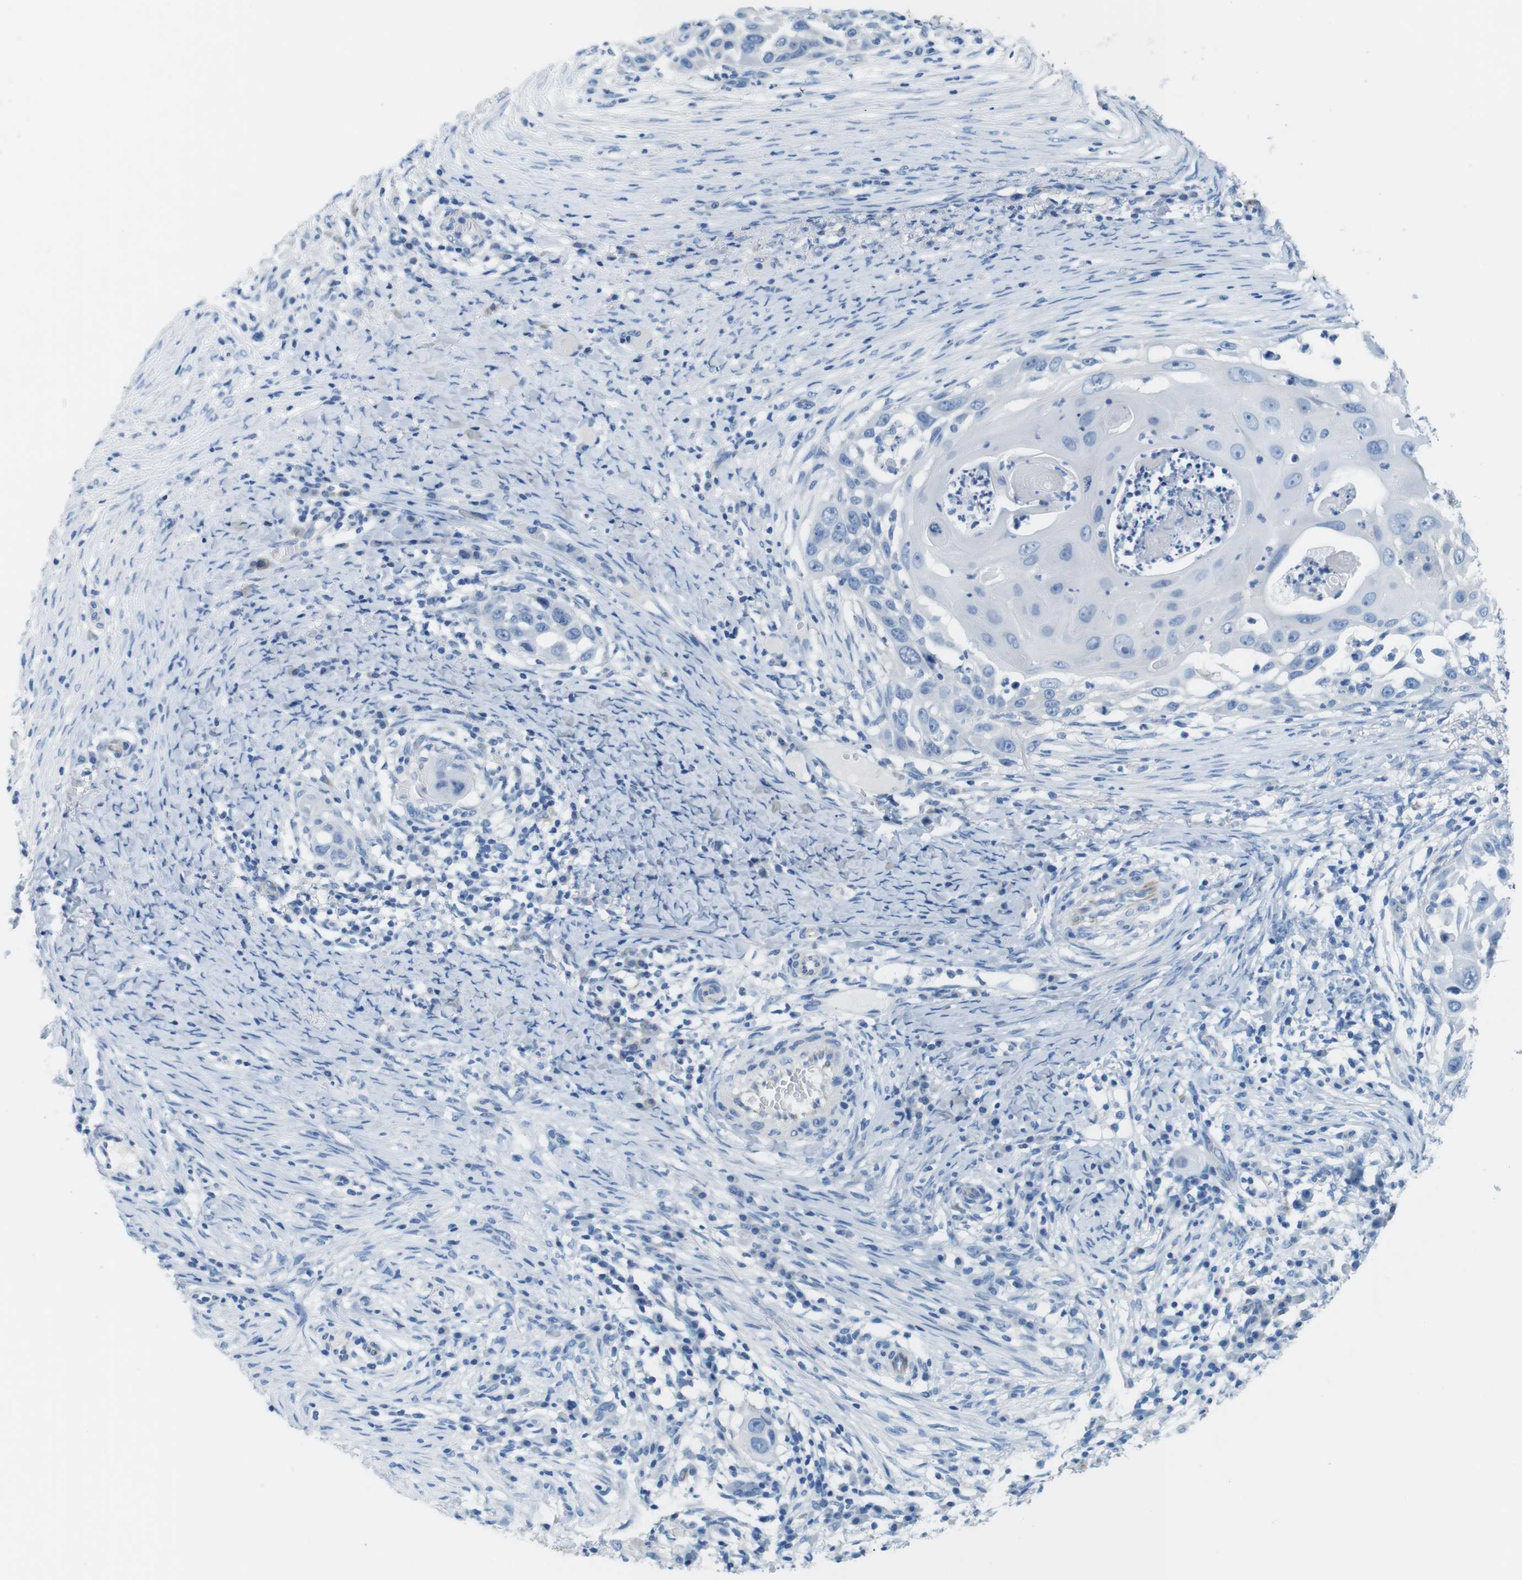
{"staining": {"intensity": "negative", "quantity": "none", "location": "none"}, "tissue": "skin cancer", "cell_type": "Tumor cells", "image_type": "cancer", "snomed": [{"axis": "morphology", "description": "Squamous cell carcinoma, NOS"}, {"axis": "topography", "description": "Skin"}], "caption": "Immunohistochemical staining of human skin squamous cell carcinoma reveals no significant expression in tumor cells.", "gene": "SLC6A6", "patient": {"sex": "female", "age": 44}}